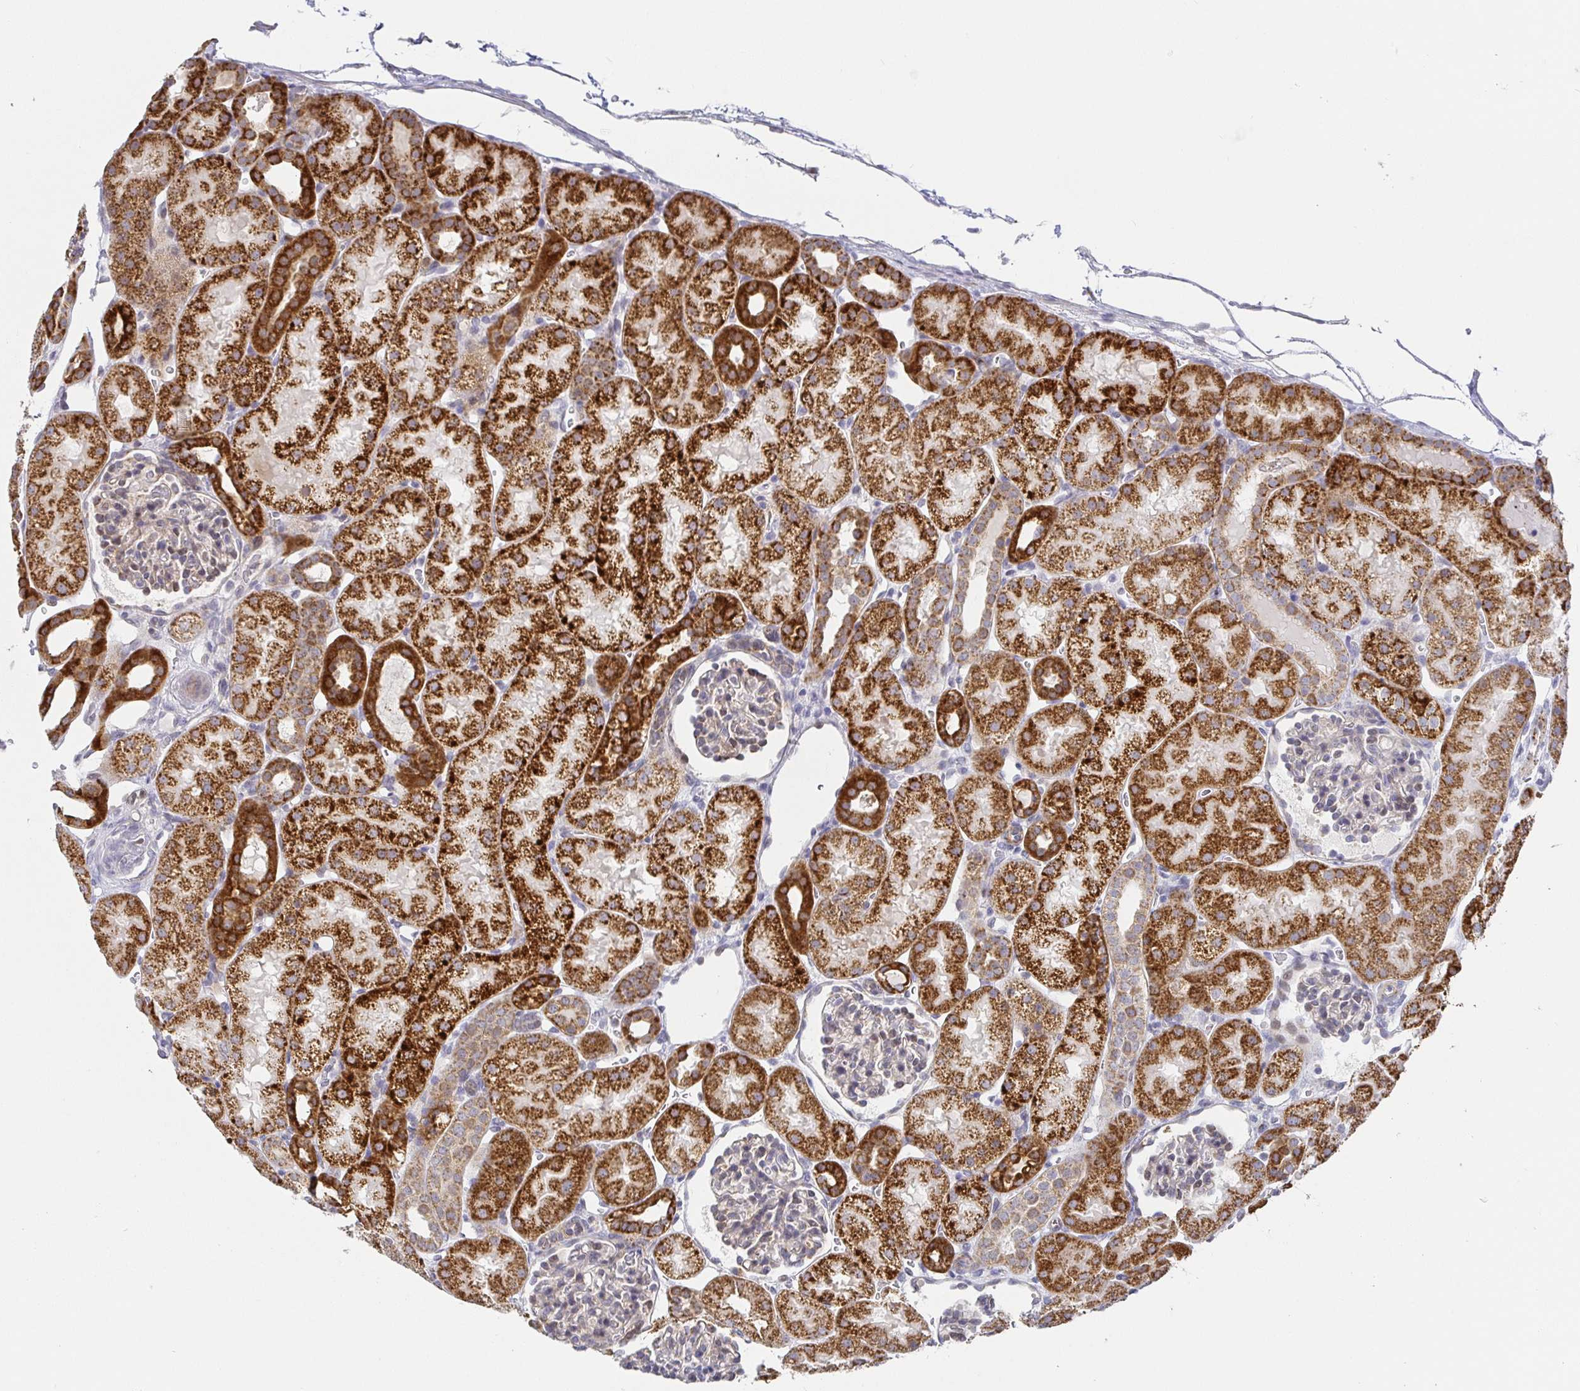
{"staining": {"intensity": "negative", "quantity": "none", "location": "none"}, "tissue": "kidney", "cell_type": "Cells in glomeruli", "image_type": "normal", "snomed": [{"axis": "morphology", "description": "Normal tissue, NOS"}, {"axis": "topography", "description": "Kidney"}], "caption": "Protein analysis of normal kidney demonstrates no significant staining in cells in glomeruli. (DAB immunohistochemistry with hematoxylin counter stain).", "gene": "CIT", "patient": {"sex": "male", "age": 2}}